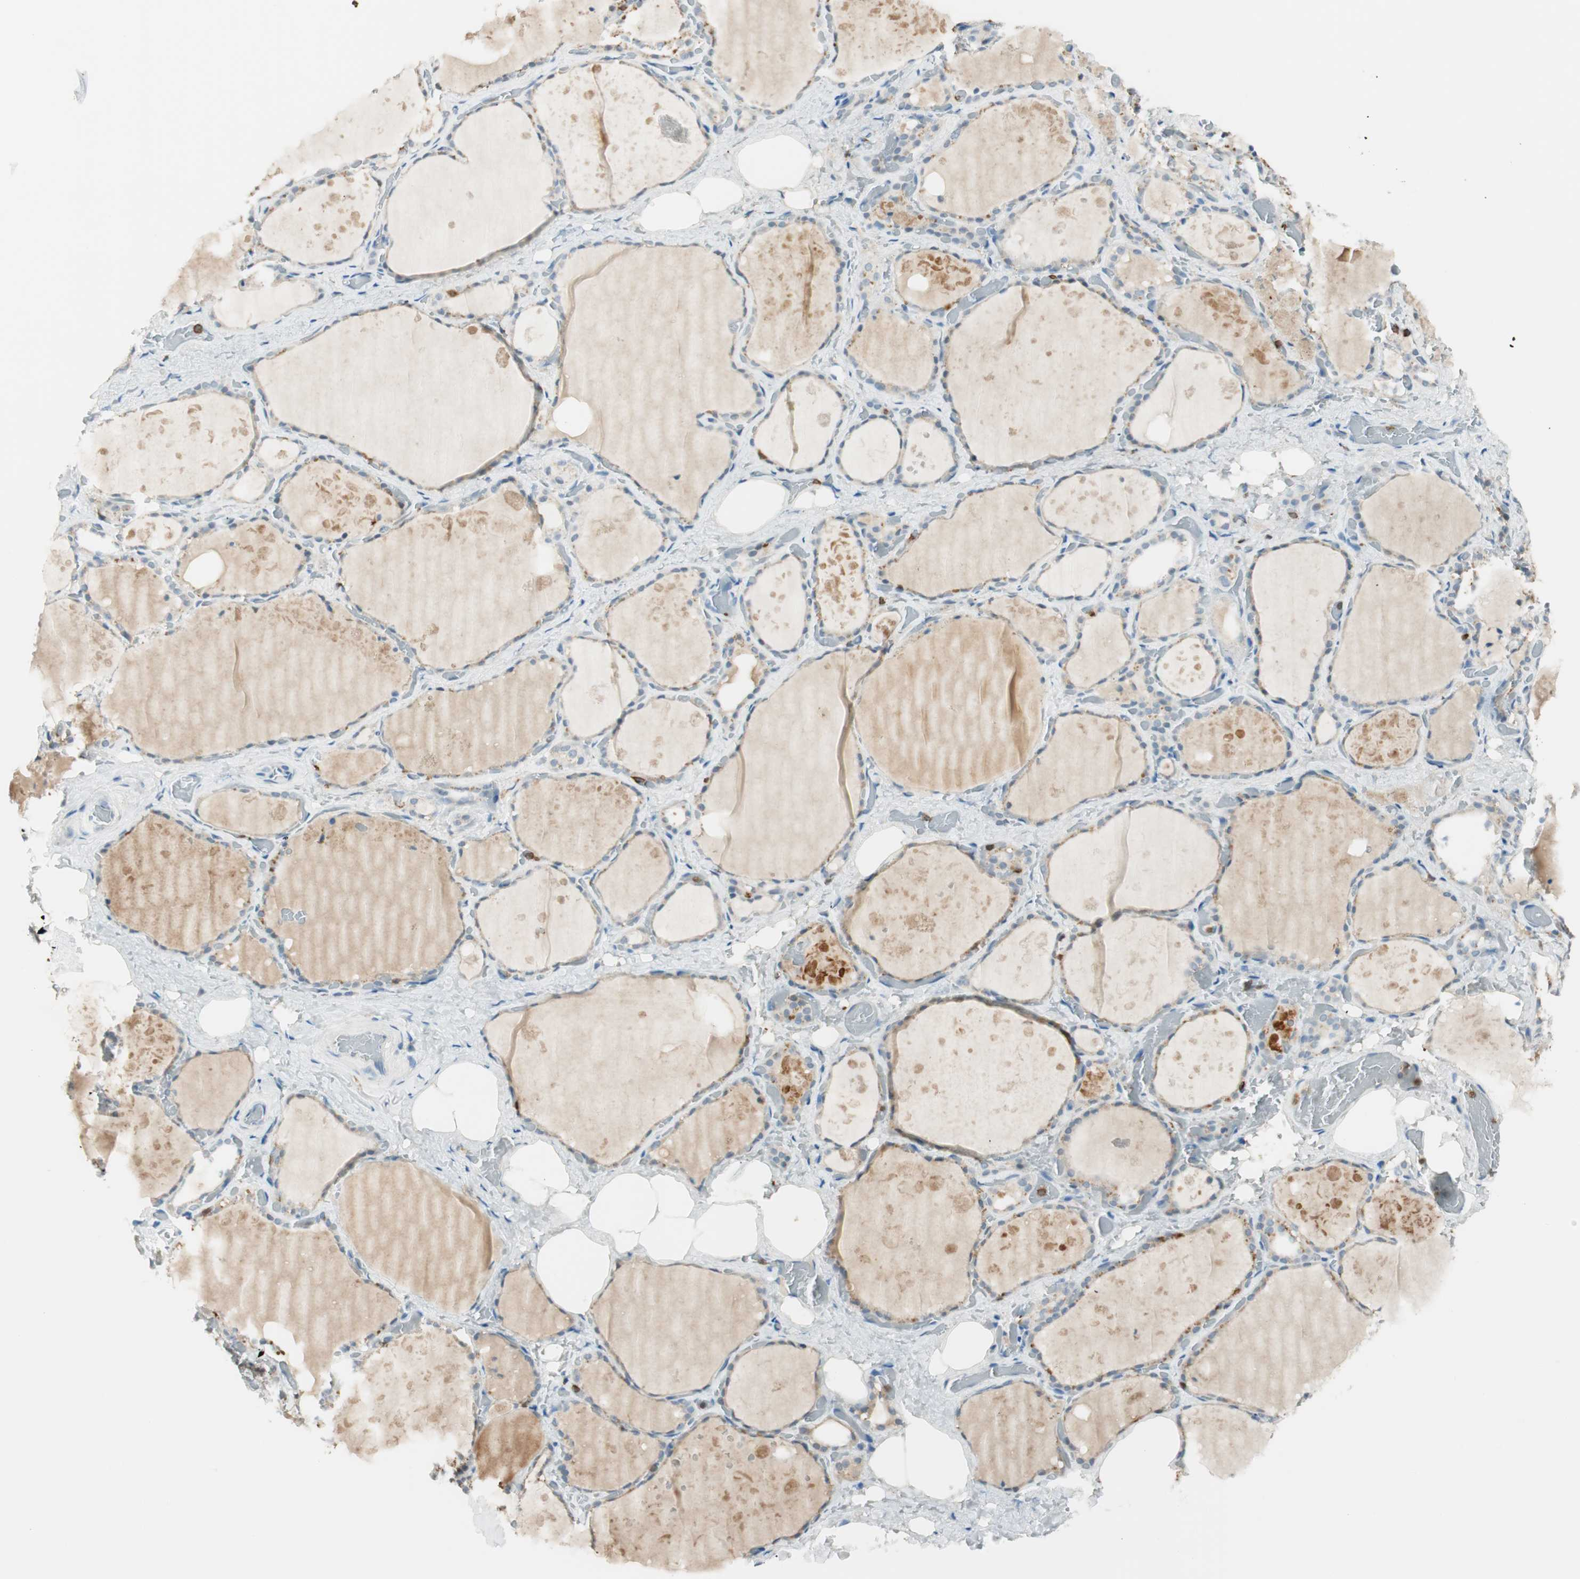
{"staining": {"intensity": "weak", "quantity": "25%-75%", "location": "cytoplasmic/membranous"}, "tissue": "thyroid gland", "cell_type": "Glandular cells", "image_type": "normal", "snomed": [{"axis": "morphology", "description": "Normal tissue, NOS"}, {"axis": "topography", "description": "Thyroid gland"}], "caption": "Immunohistochemistry (DAB) staining of unremarkable thyroid gland displays weak cytoplasmic/membranous protein staining in approximately 25%-75% of glandular cells. The staining was performed using DAB, with brown indicating positive protein expression. Nuclei are stained blue with hematoxylin.", "gene": "HPGD", "patient": {"sex": "male", "age": 61}}